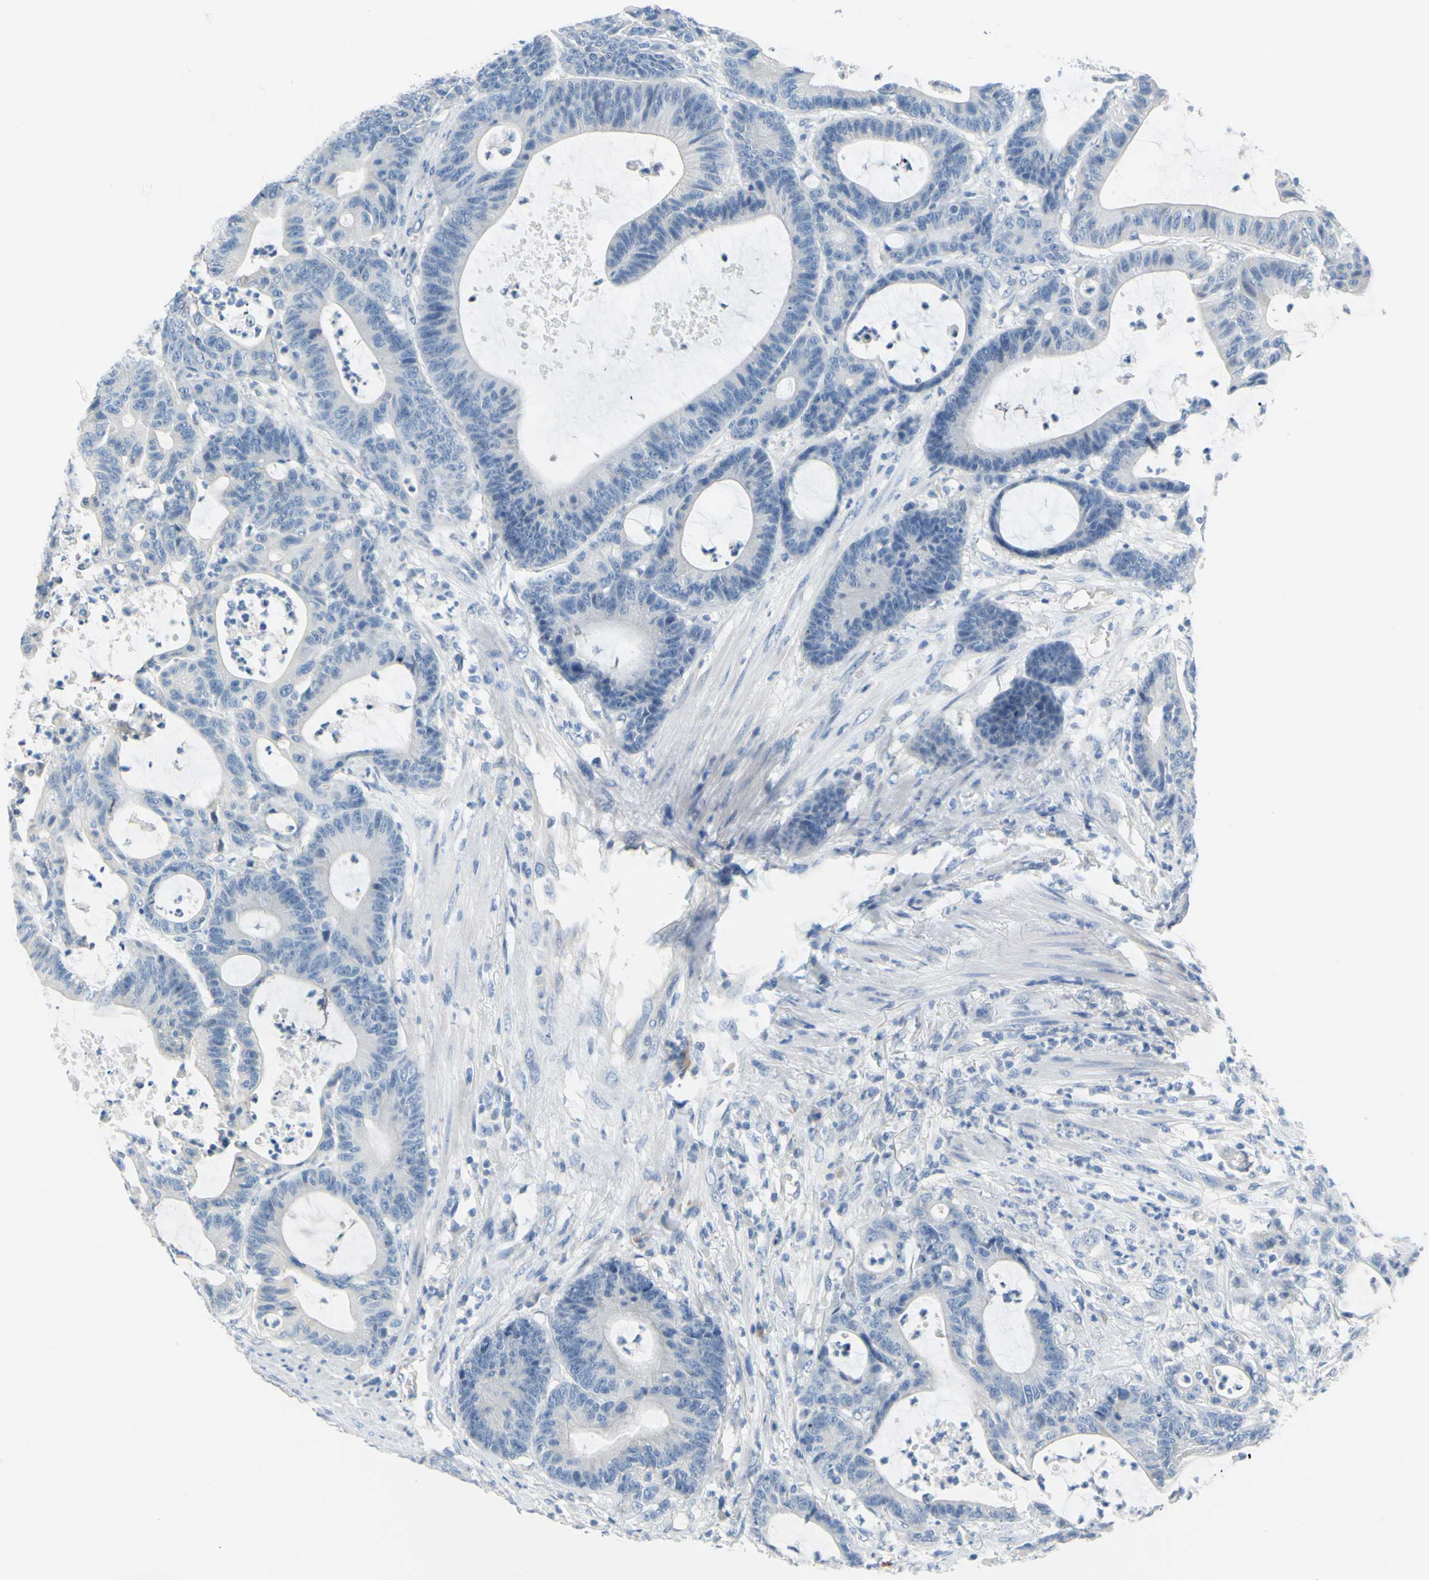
{"staining": {"intensity": "negative", "quantity": "none", "location": "none"}, "tissue": "colorectal cancer", "cell_type": "Tumor cells", "image_type": "cancer", "snomed": [{"axis": "morphology", "description": "Adenocarcinoma, NOS"}, {"axis": "topography", "description": "Colon"}], "caption": "Tumor cells are negative for brown protein staining in adenocarcinoma (colorectal).", "gene": "DCT", "patient": {"sex": "female", "age": 84}}